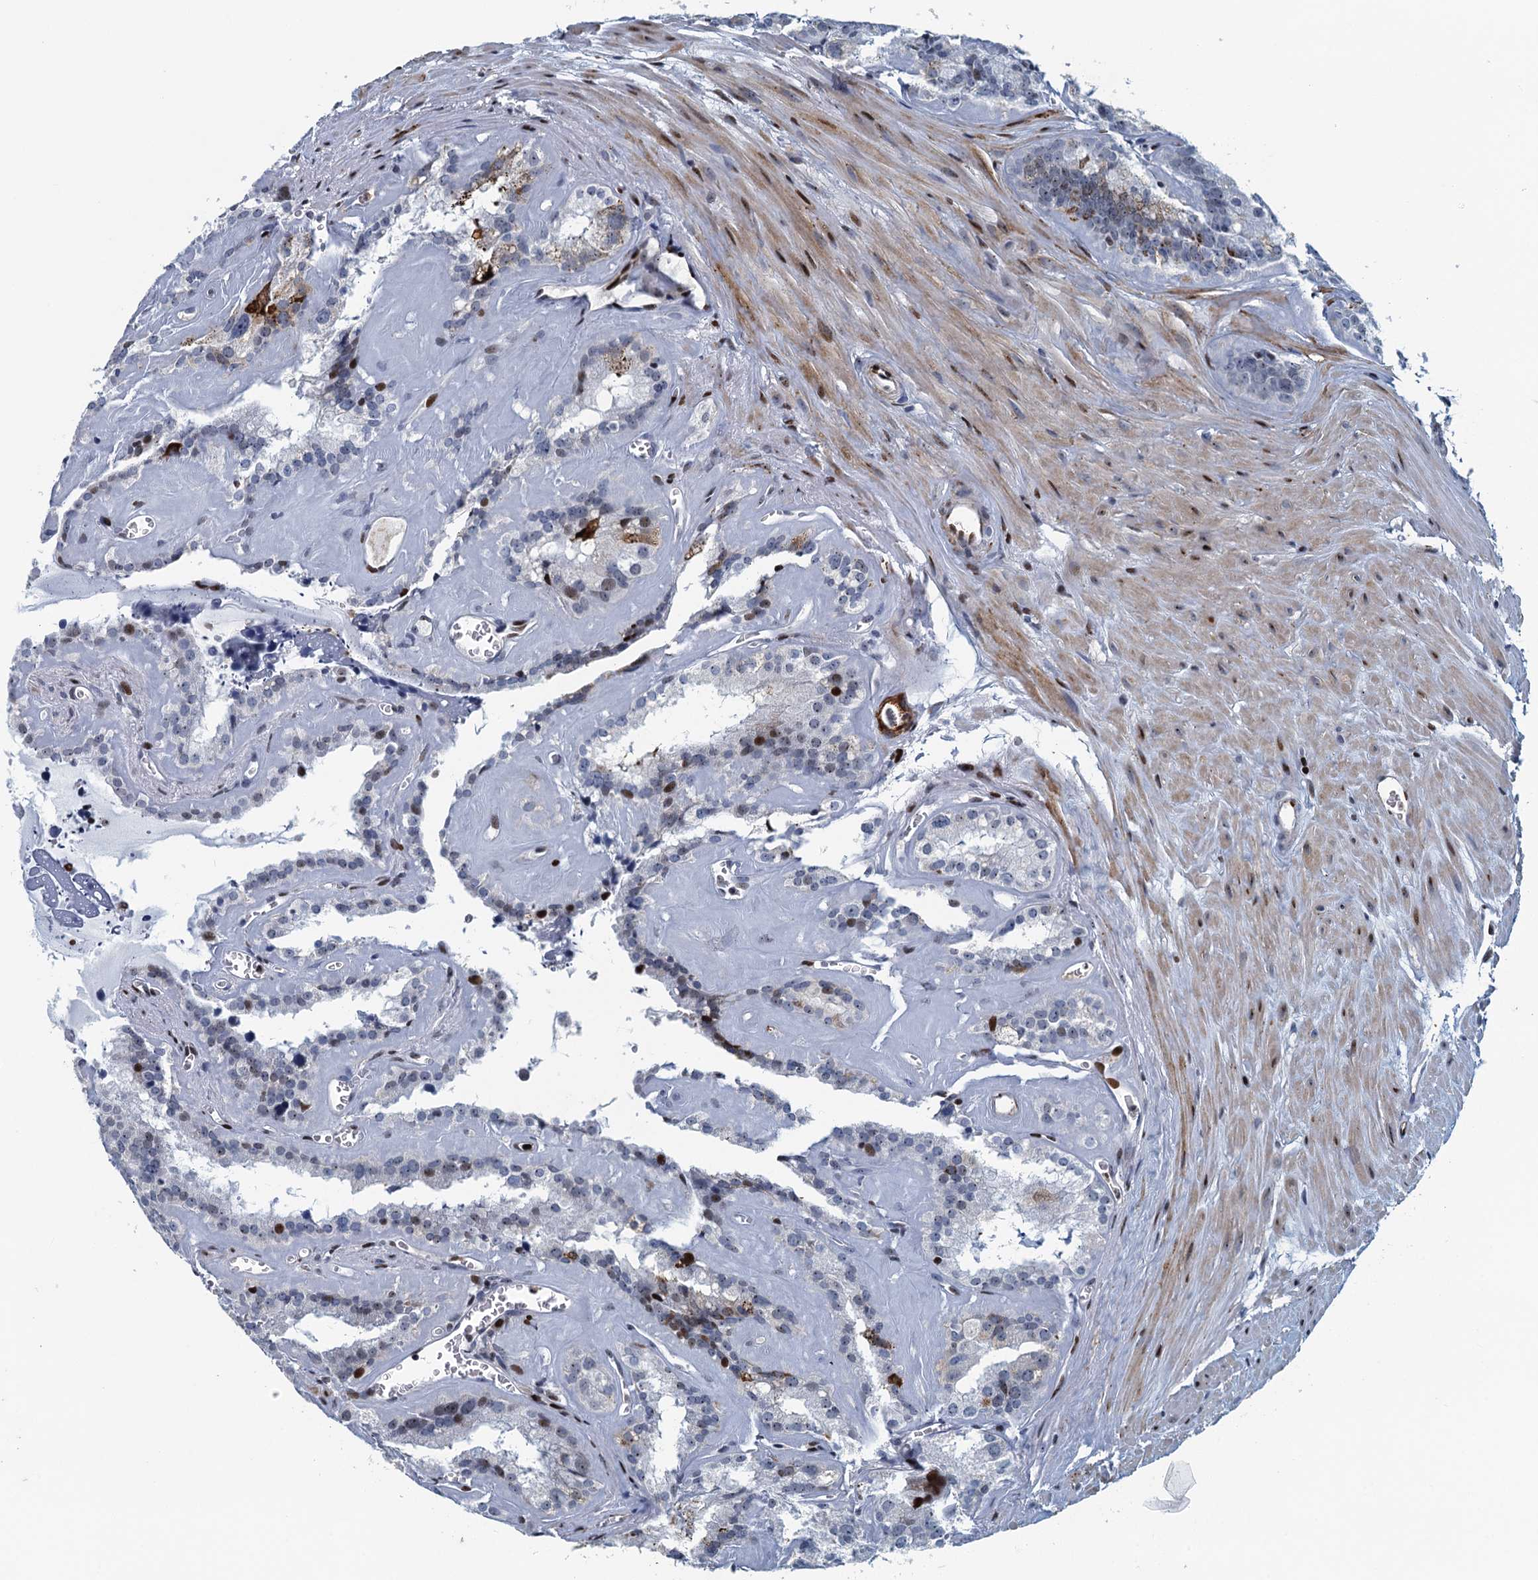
{"staining": {"intensity": "strong", "quantity": "<25%", "location": "cytoplasmic/membranous,nuclear"}, "tissue": "seminal vesicle", "cell_type": "Glandular cells", "image_type": "normal", "snomed": [{"axis": "morphology", "description": "Normal tissue, NOS"}, {"axis": "topography", "description": "Prostate"}, {"axis": "topography", "description": "Seminal veicle"}], "caption": "Immunohistochemical staining of benign human seminal vesicle displays strong cytoplasmic/membranous,nuclear protein expression in about <25% of glandular cells. (DAB = brown stain, brightfield microscopy at high magnification).", "gene": "ANKRD13D", "patient": {"sex": "male", "age": 59}}